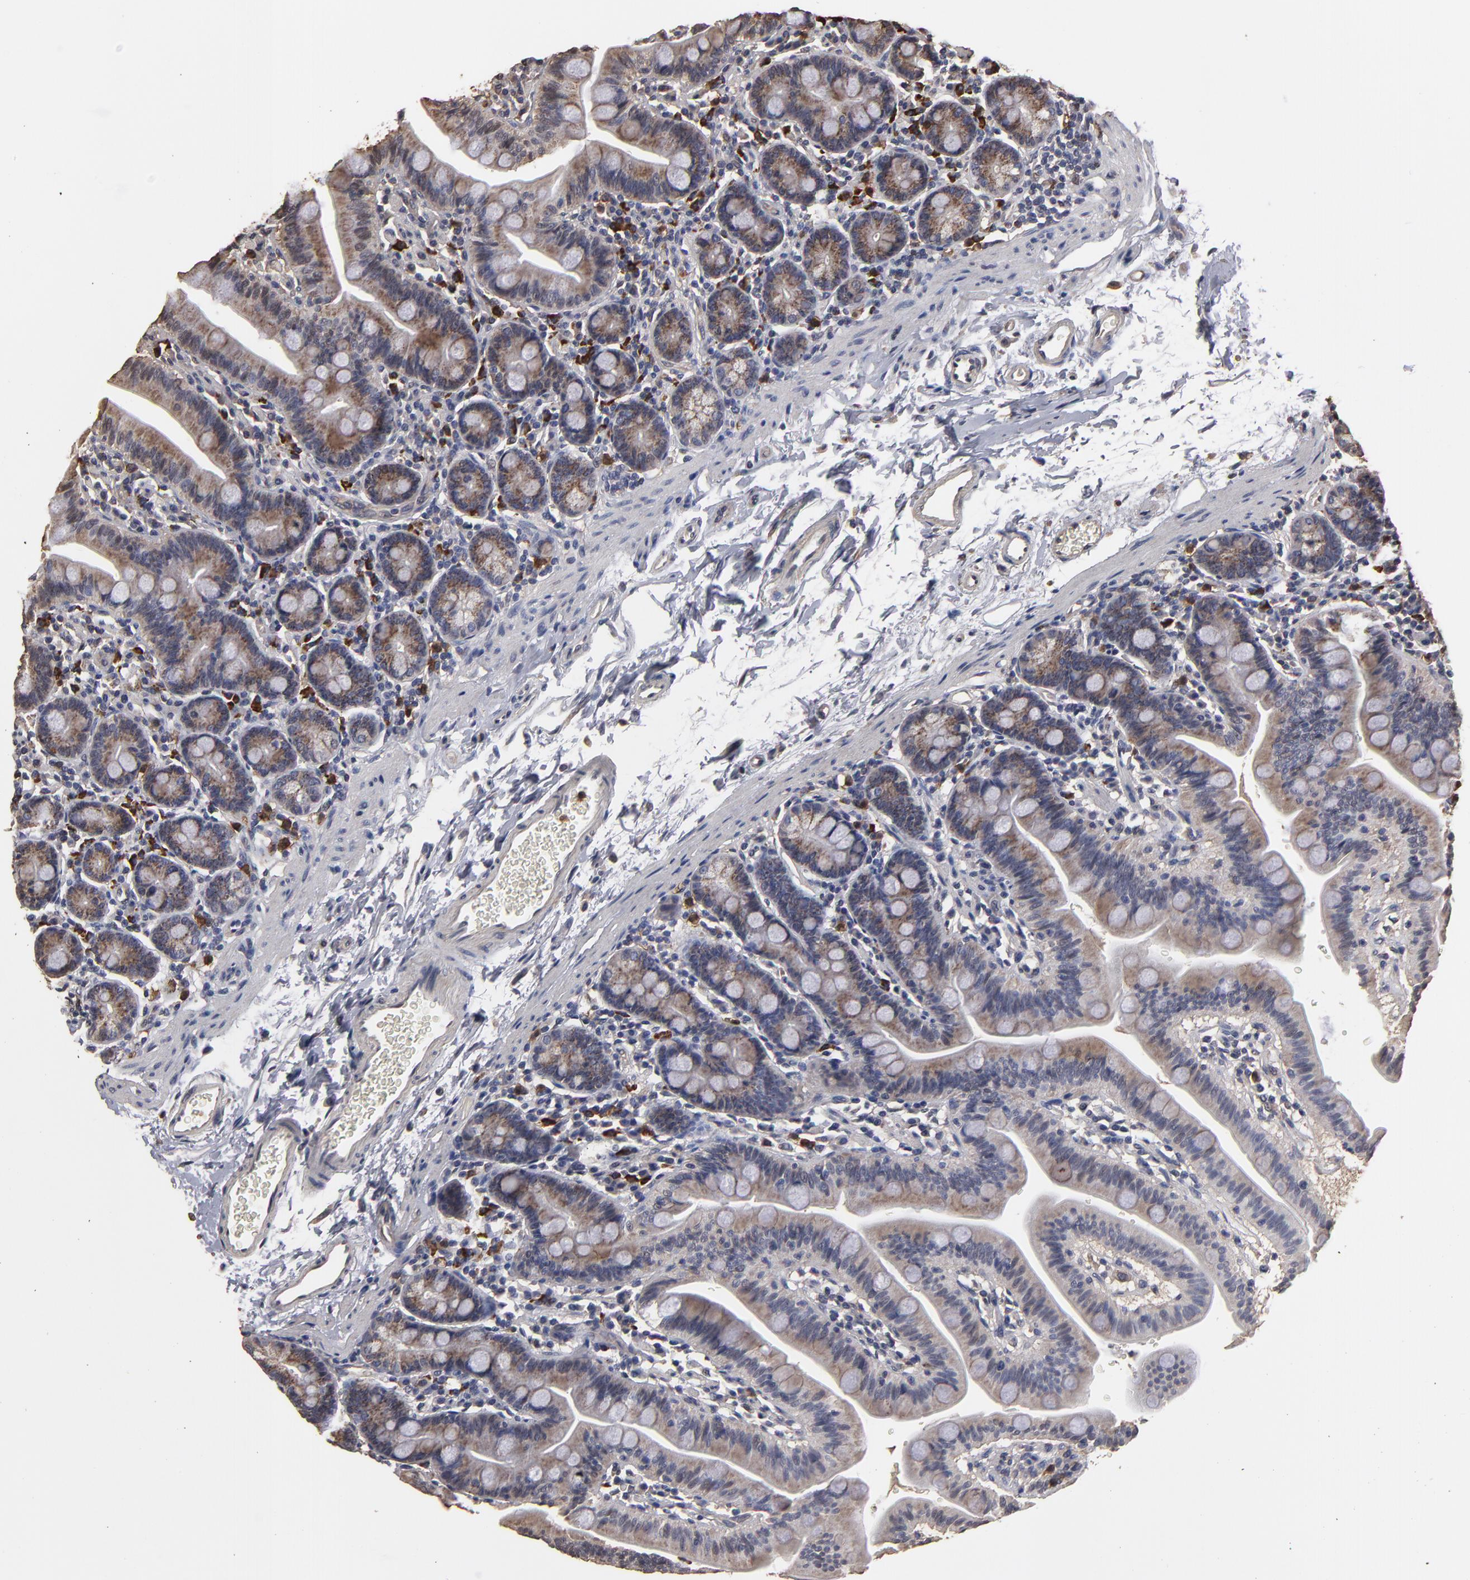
{"staining": {"intensity": "moderate", "quantity": ">75%", "location": "cytoplasmic/membranous"}, "tissue": "small intestine", "cell_type": "Glandular cells", "image_type": "normal", "snomed": [{"axis": "morphology", "description": "Normal tissue, NOS"}, {"axis": "topography", "description": "Small intestine"}], "caption": "Immunohistochemistry (IHC) micrograph of normal small intestine: small intestine stained using IHC reveals medium levels of moderate protein expression localized specifically in the cytoplasmic/membranous of glandular cells, appearing as a cytoplasmic/membranous brown color.", "gene": "RO60", "patient": {"sex": "male", "age": 79}}